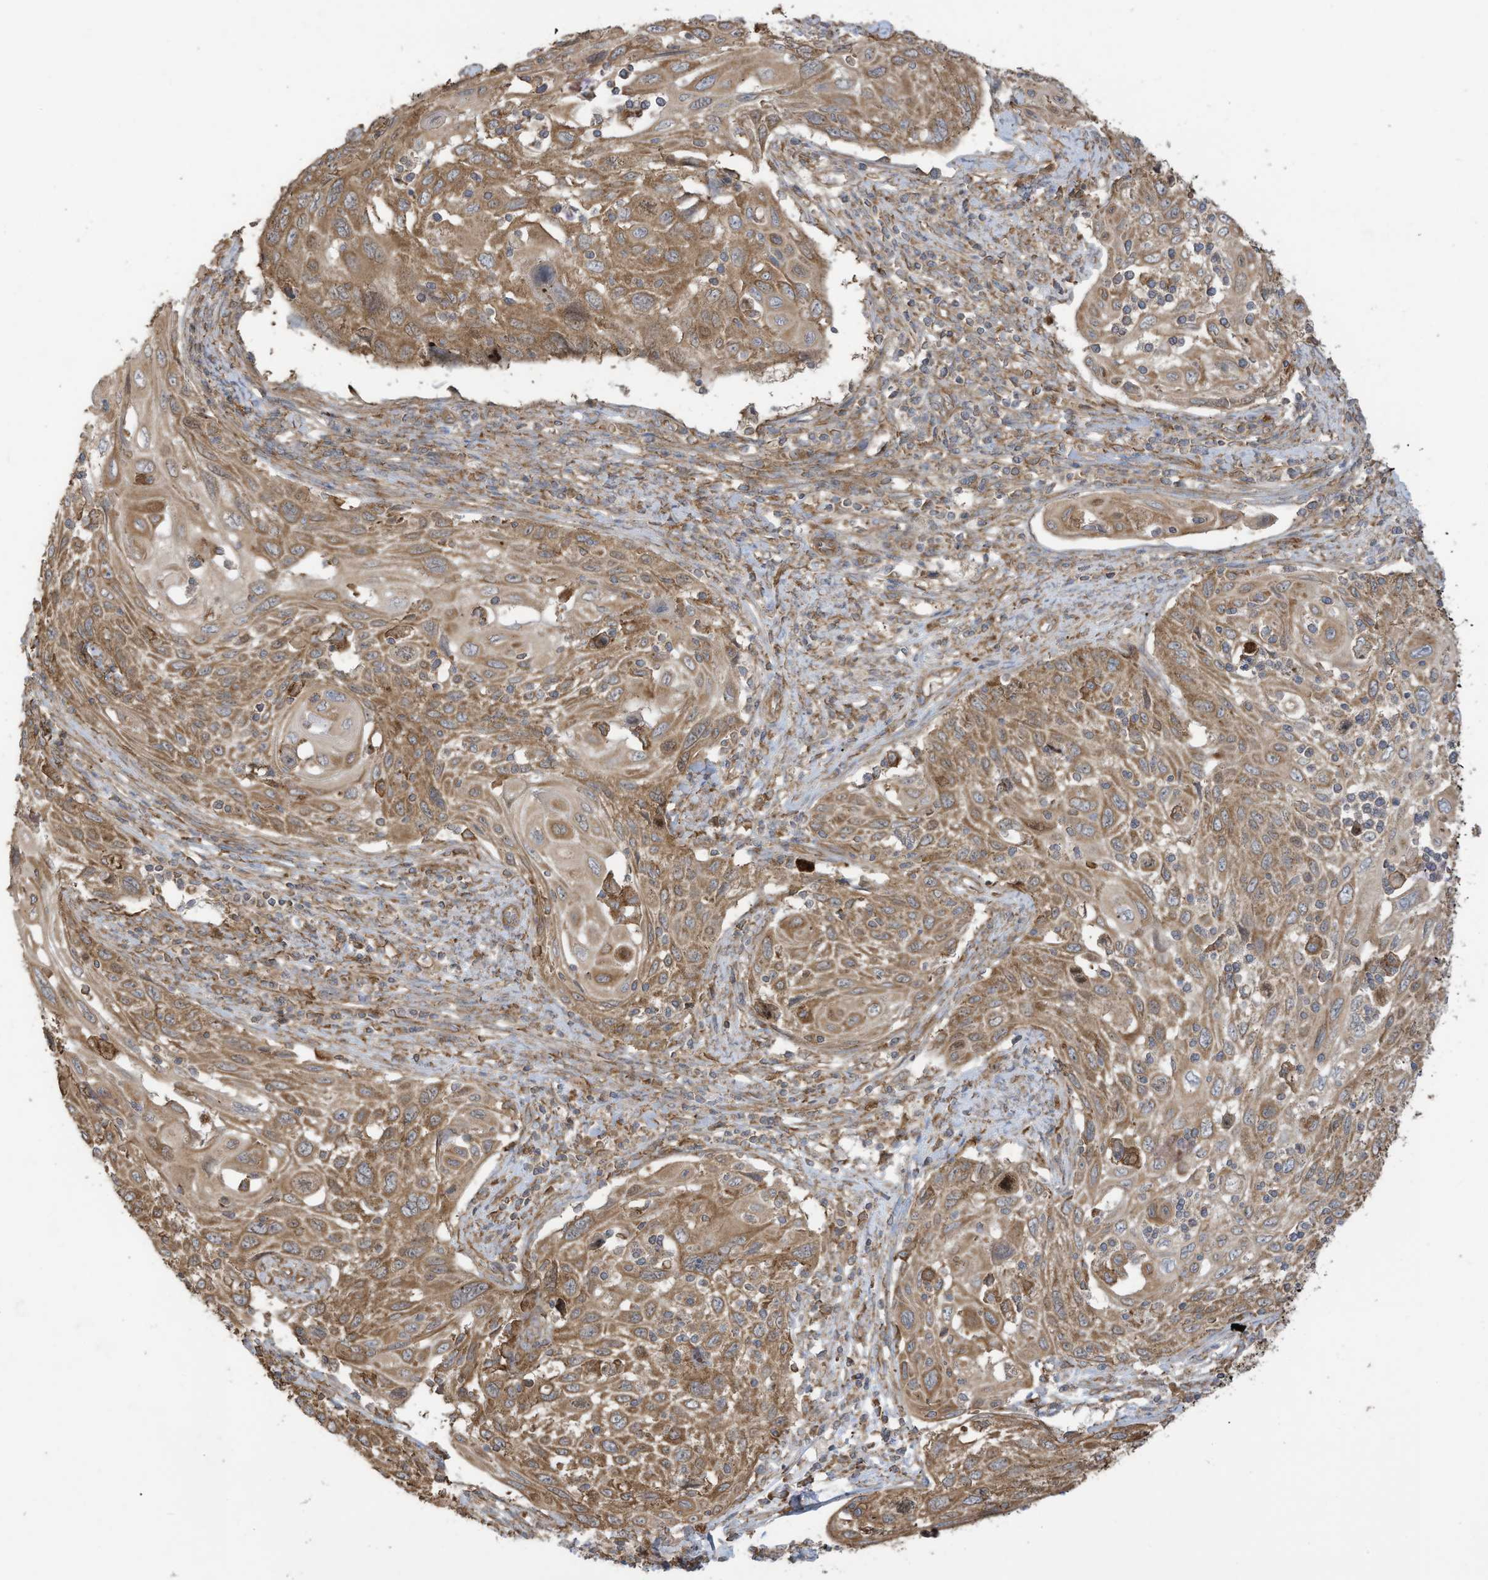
{"staining": {"intensity": "moderate", "quantity": ">75%", "location": "cytoplasmic/membranous"}, "tissue": "cervical cancer", "cell_type": "Tumor cells", "image_type": "cancer", "snomed": [{"axis": "morphology", "description": "Squamous cell carcinoma, NOS"}, {"axis": "topography", "description": "Cervix"}], "caption": "DAB immunohistochemical staining of cervical cancer (squamous cell carcinoma) demonstrates moderate cytoplasmic/membranous protein expression in about >75% of tumor cells.", "gene": "CGAS", "patient": {"sex": "female", "age": 70}}